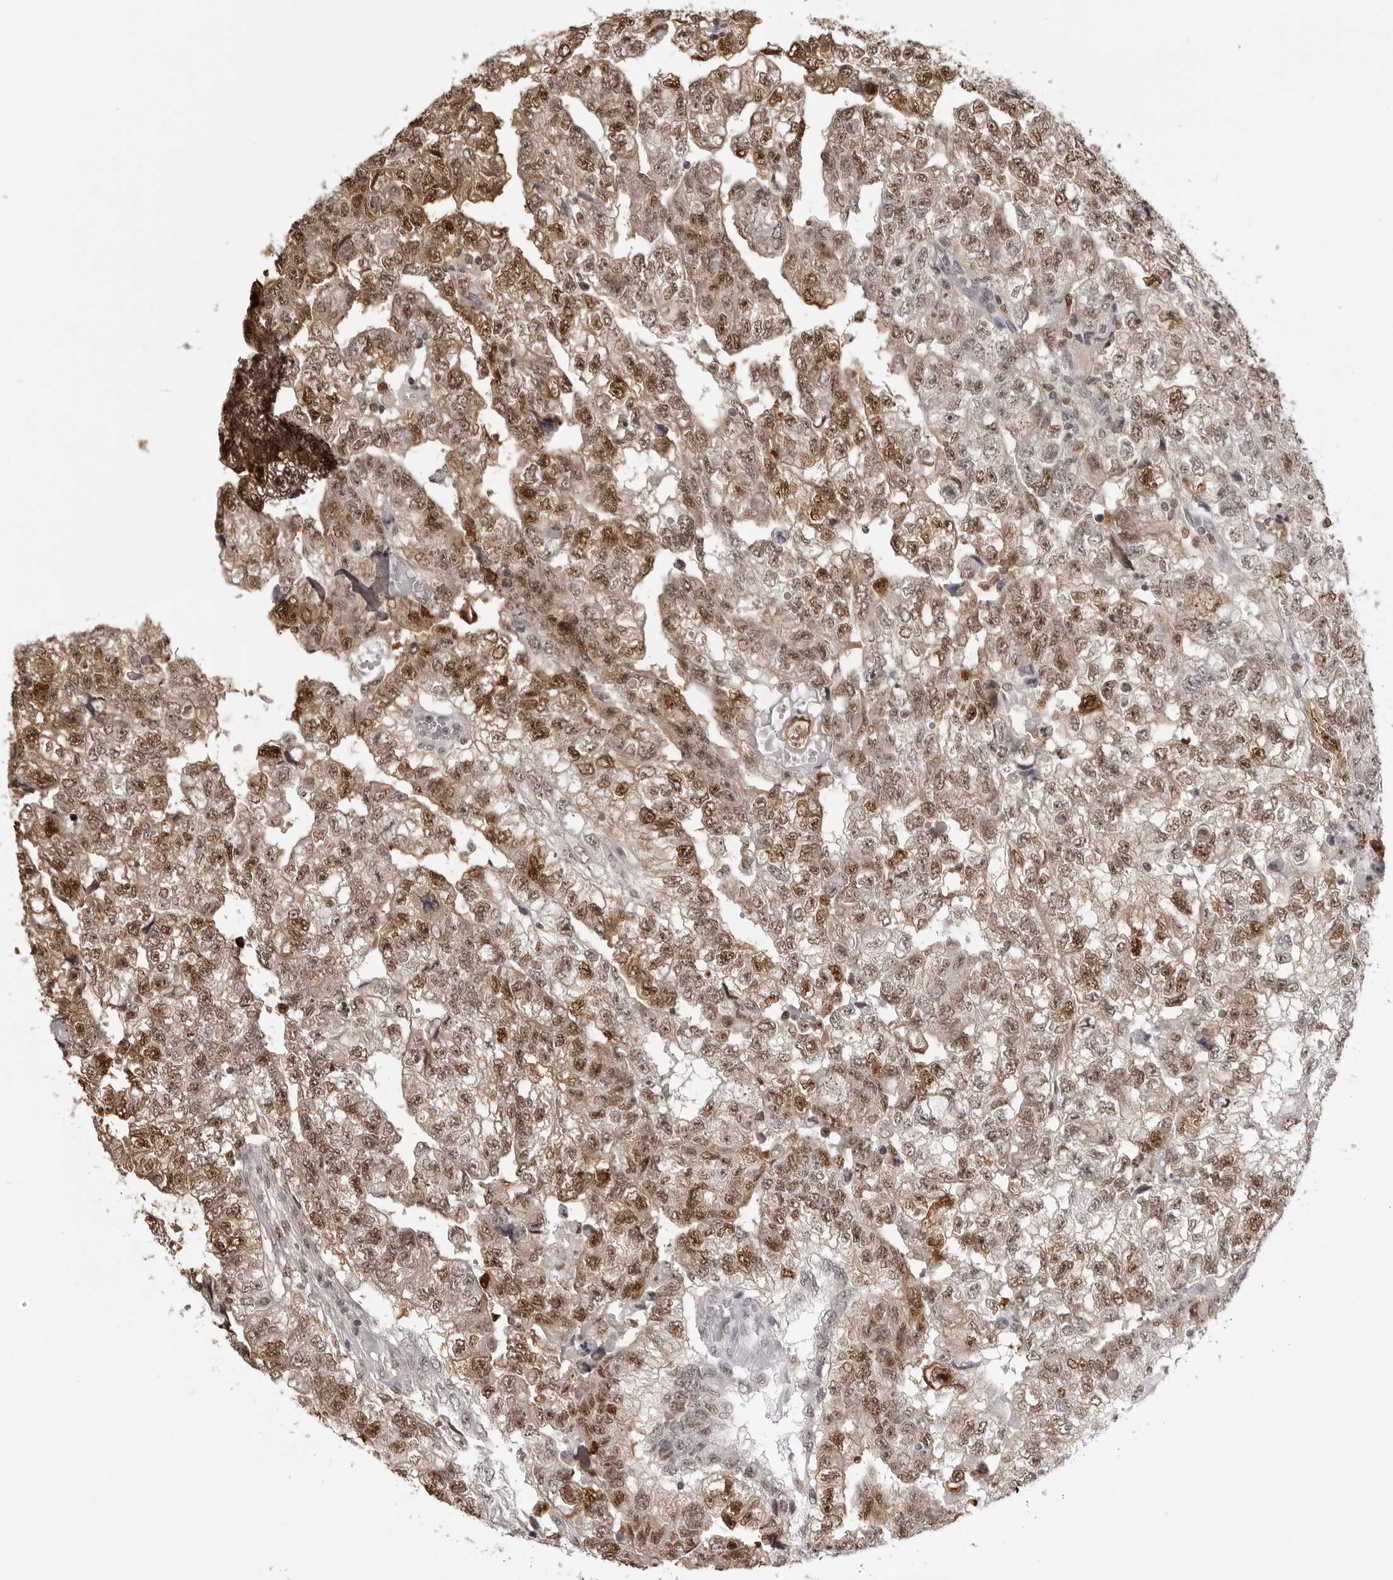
{"staining": {"intensity": "moderate", "quantity": ">75%", "location": "nuclear"}, "tissue": "testis cancer", "cell_type": "Tumor cells", "image_type": "cancer", "snomed": [{"axis": "morphology", "description": "Carcinoma, Embryonal, NOS"}, {"axis": "topography", "description": "Testis"}], "caption": "A photomicrograph showing moderate nuclear staining in approximately >75% of tumor cells in embryonal carcinoma (testis), as visualized by brown immunohistochemical staining.", "gene": "HSPA4", "patient": {"sex": "male", "age": 36}}